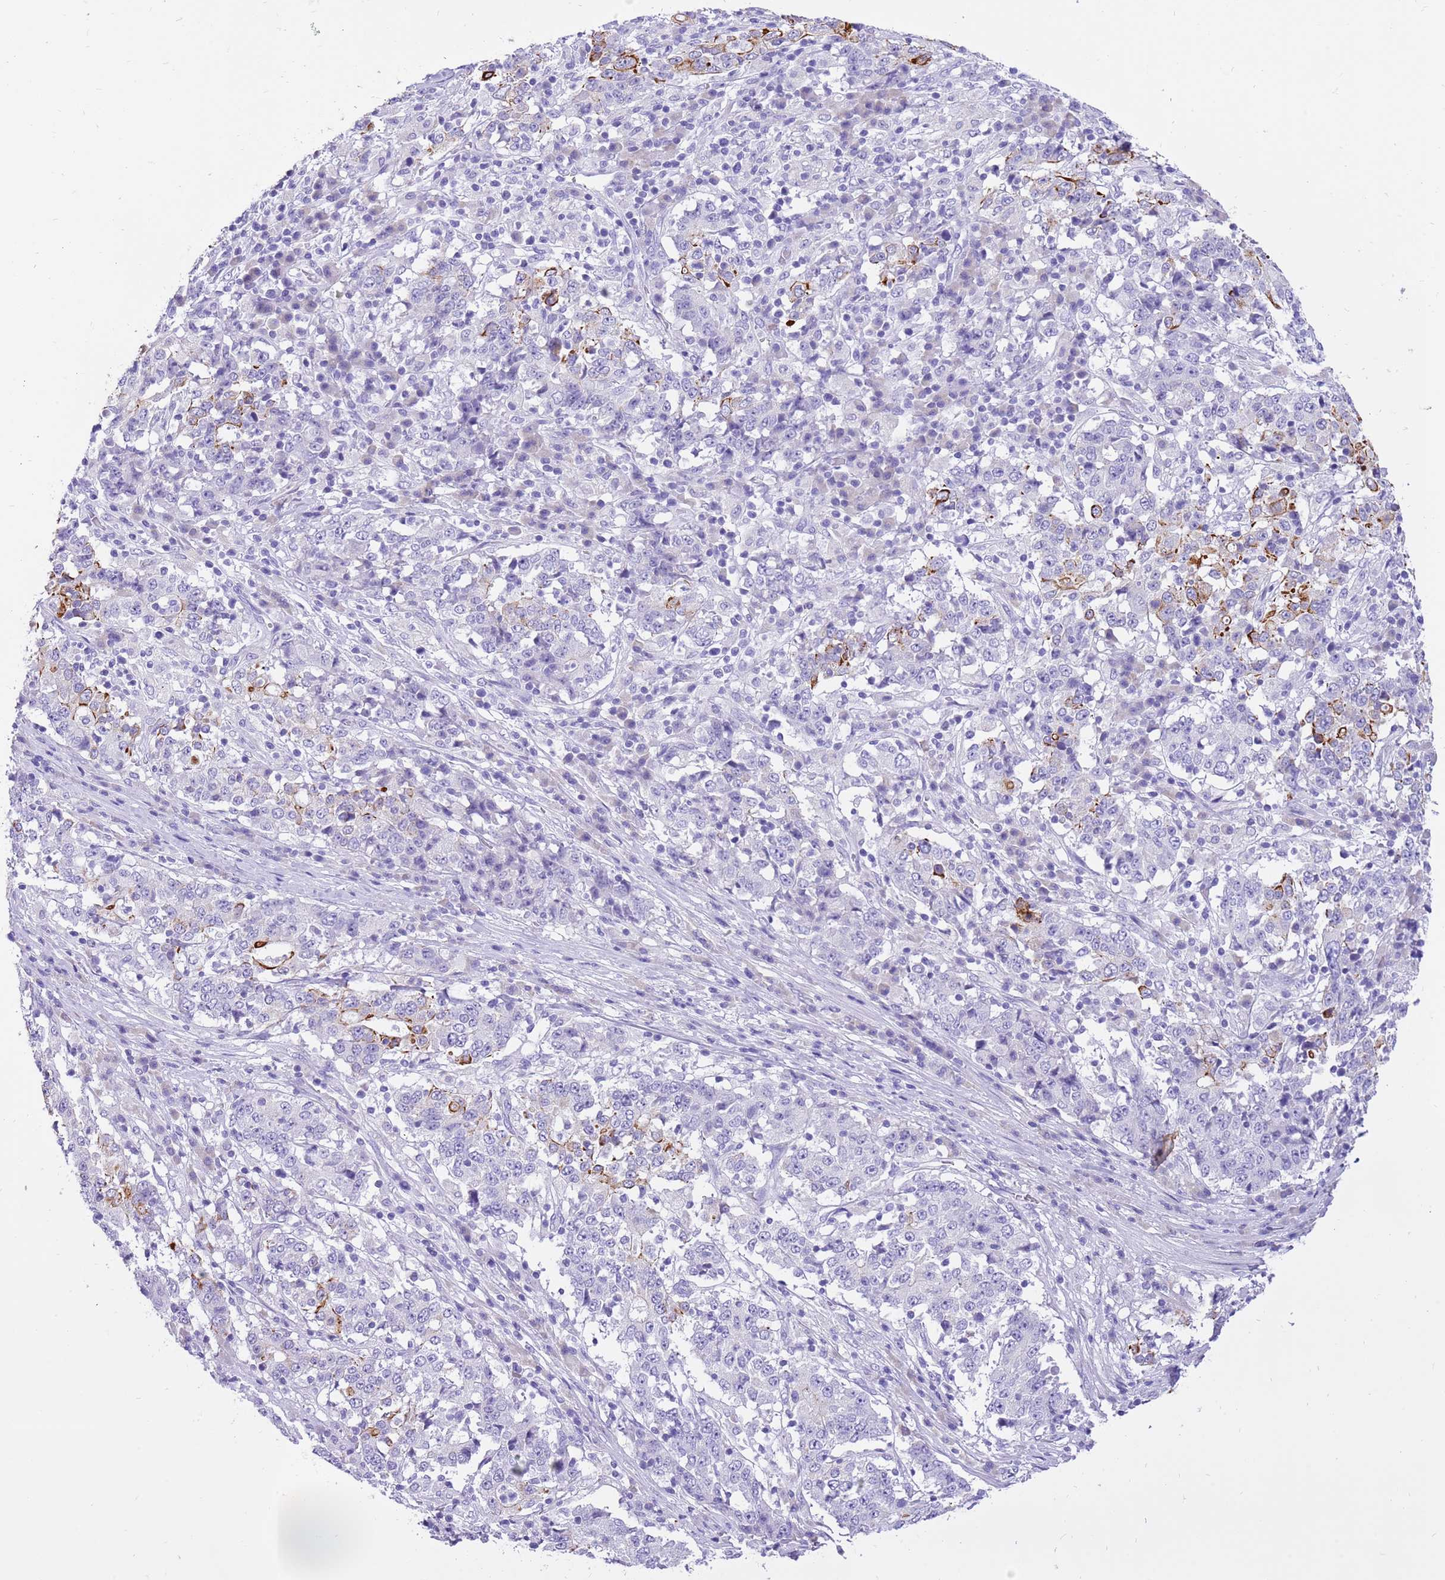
{"staining": {"intensity": "moderate", "quantity": "<25%", "location": "cytoplasmic/membranous"}, "tissue": "stomach cancer", "cell_type": "Tumor cells", "image_type": "cancer", "snomed": [{"axis": "morphology", "description": "Adenocarcinoma, NOS"}, {"axis": "topography", "description": "Stomach"}], "caption": "Protein staining of adenocarcinoma (stomach) tissue demonstrates moderate cytoplasmic/membranous positivity in approximately <25% of tumor cells.", "gene": "R3HDM4", "patient": {"sex": "male", "age": 59}}